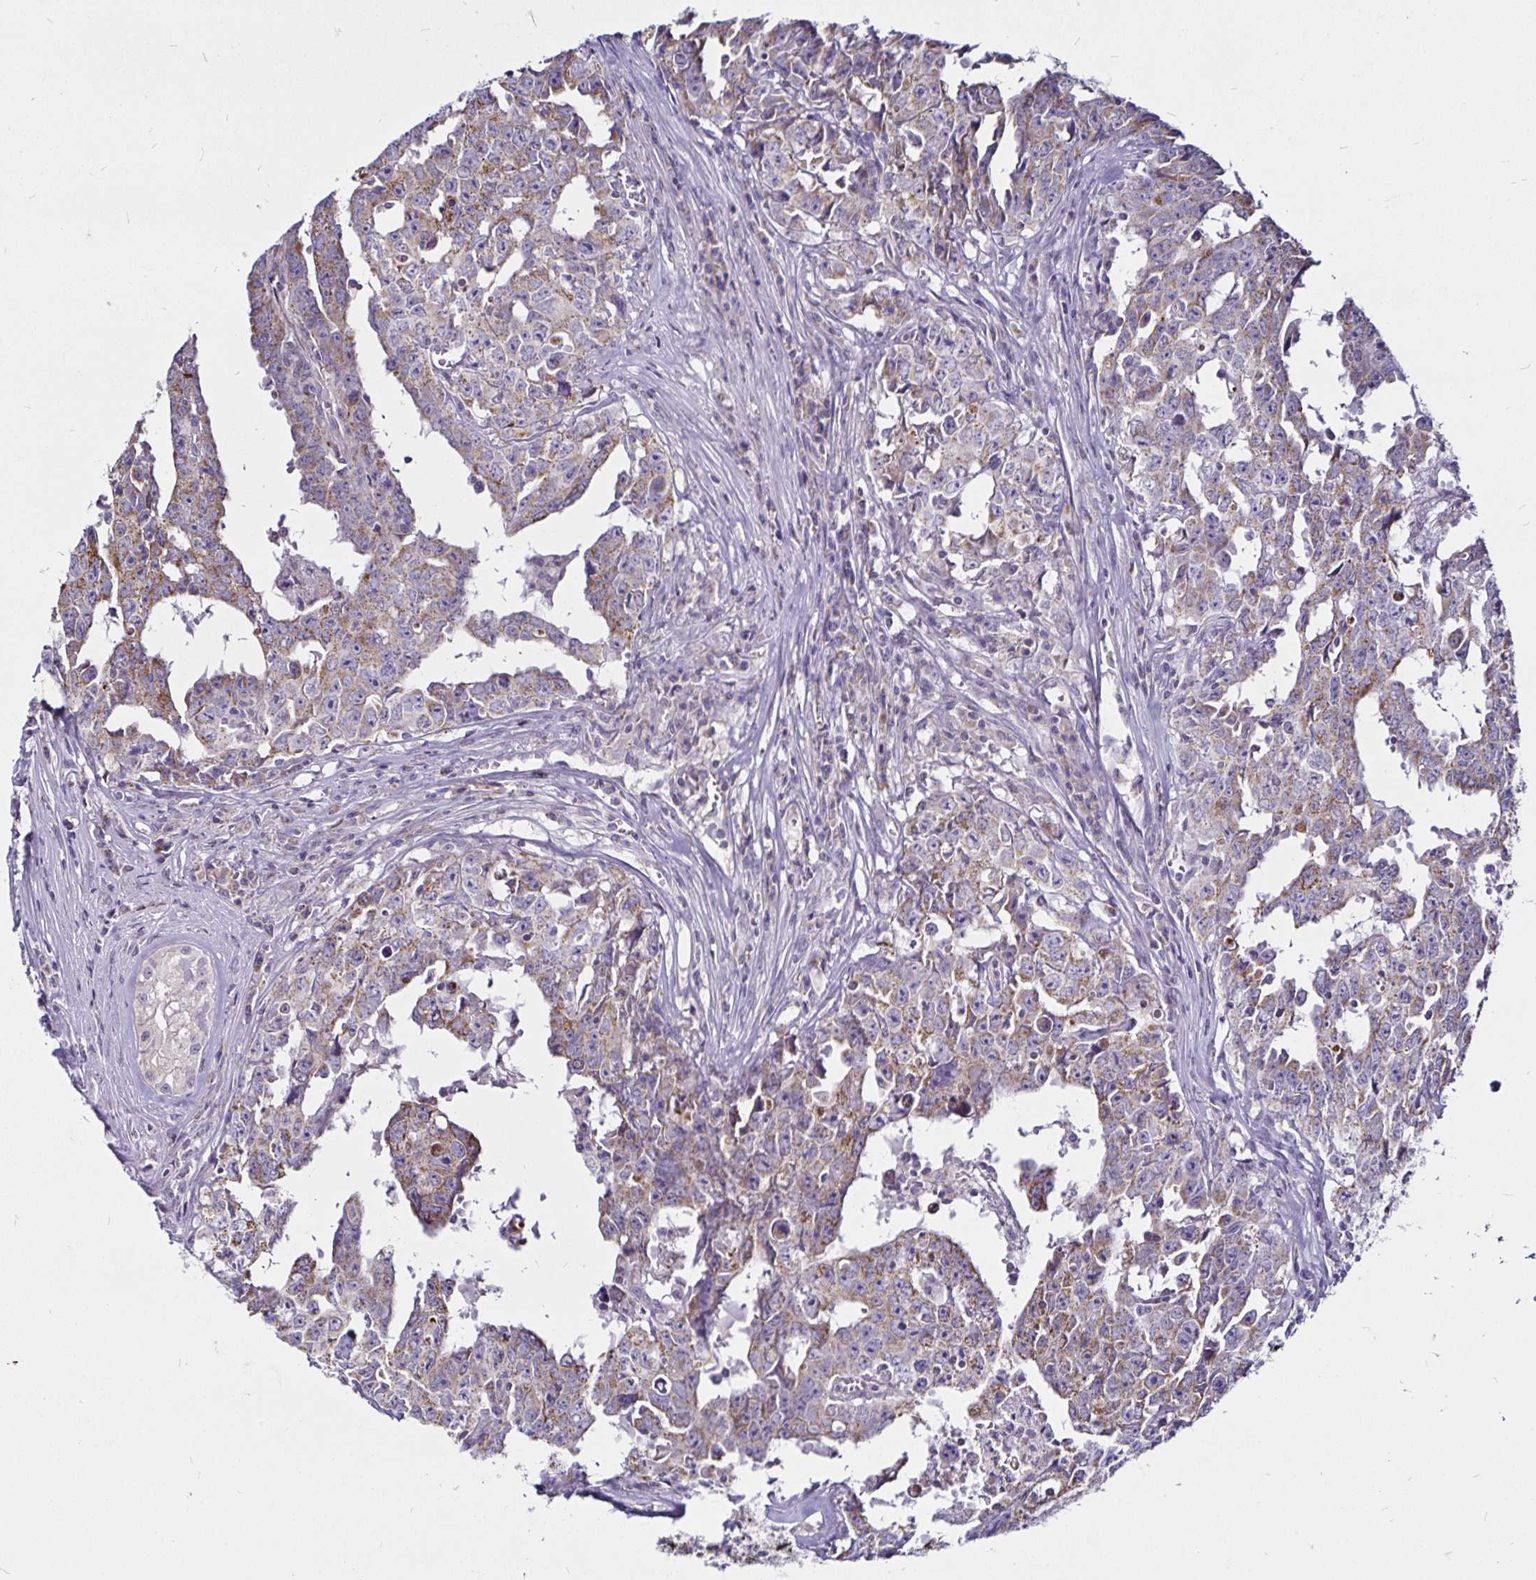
{"staining": {"intensity": "weak", "quantity": "25%-75%", "location": "cytoplasmic/membranous"}, "tissue": "testis cancer", "cell_type": "Tumor cells", "image_type": "cancer", "snomed": [{"axis": "morphology", "description": "Carcinoma, Embryonal, NOS"}, {"axis": "topography", "description": "Testis"}], "caption": "Testis embryonal carcinoma tissue demonstrates weak cytoplasmic/membranous positivity in approximately 25%-75% of tumor cells", "gene": "PGAM2", "patient": {"sex": "male", "age": 22}}